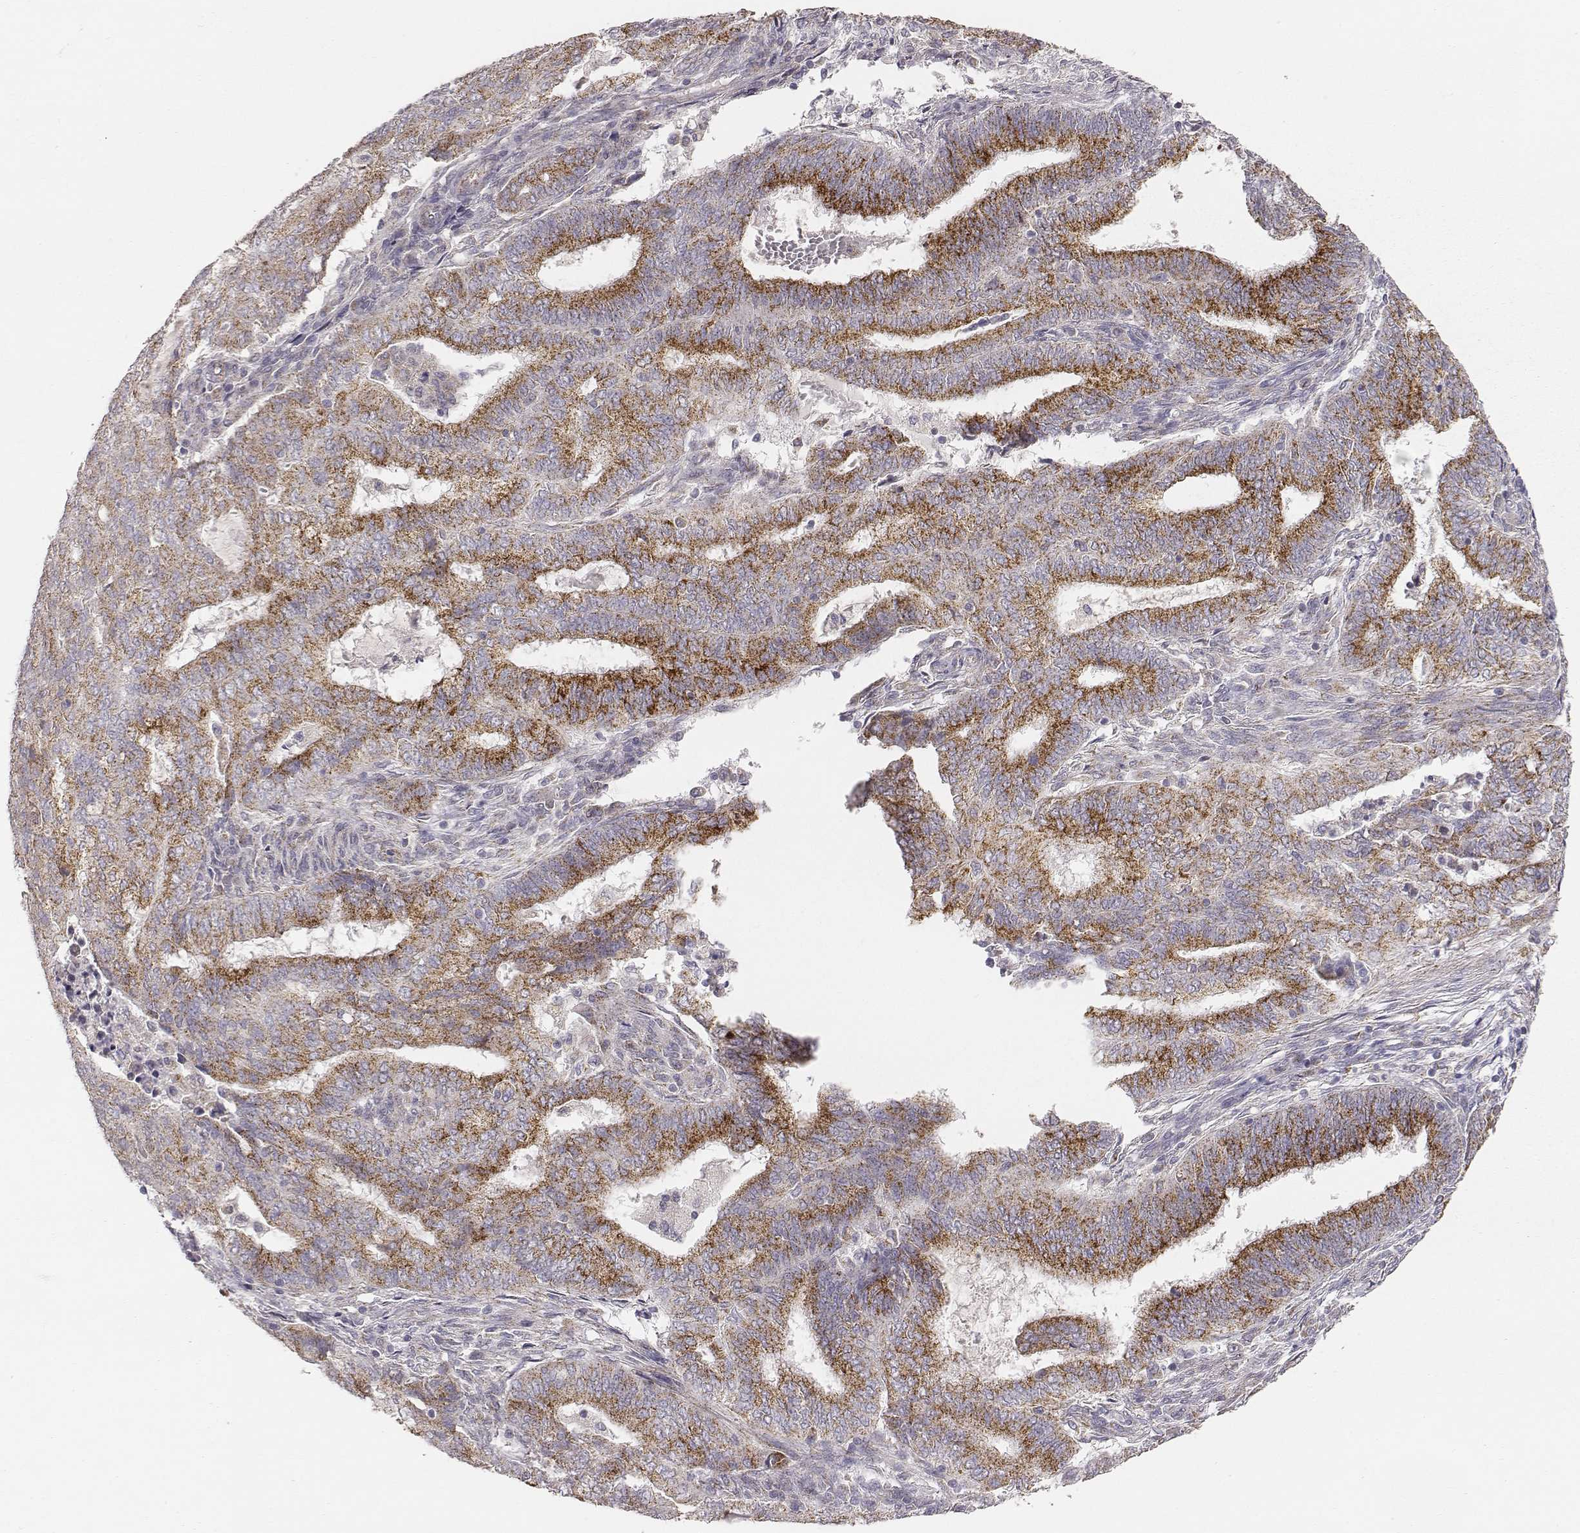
{"staining": {"intensity": "moderate", "quantity": "25%-75%", "location": "cytoplasmic/membranous"}, "tissue": "endometrial cancer", "cell_type": "Tumor cells", "image_type": "cancer", "snomed": [{"axis": "morphology", "description": "Adenocarcinoma, NOS"}, {"axis": "topography", "description": "Endometrium"}], "caption": "Immunohistochemical staining of endometrial cancer (adenocarcinoma) exhibits moderate cytoplasmic/membranous protein staining in approximately 25%-75% of tumor cells.", "gene": "ABCD3", "patient": {"sex": "female", "age": 62}}